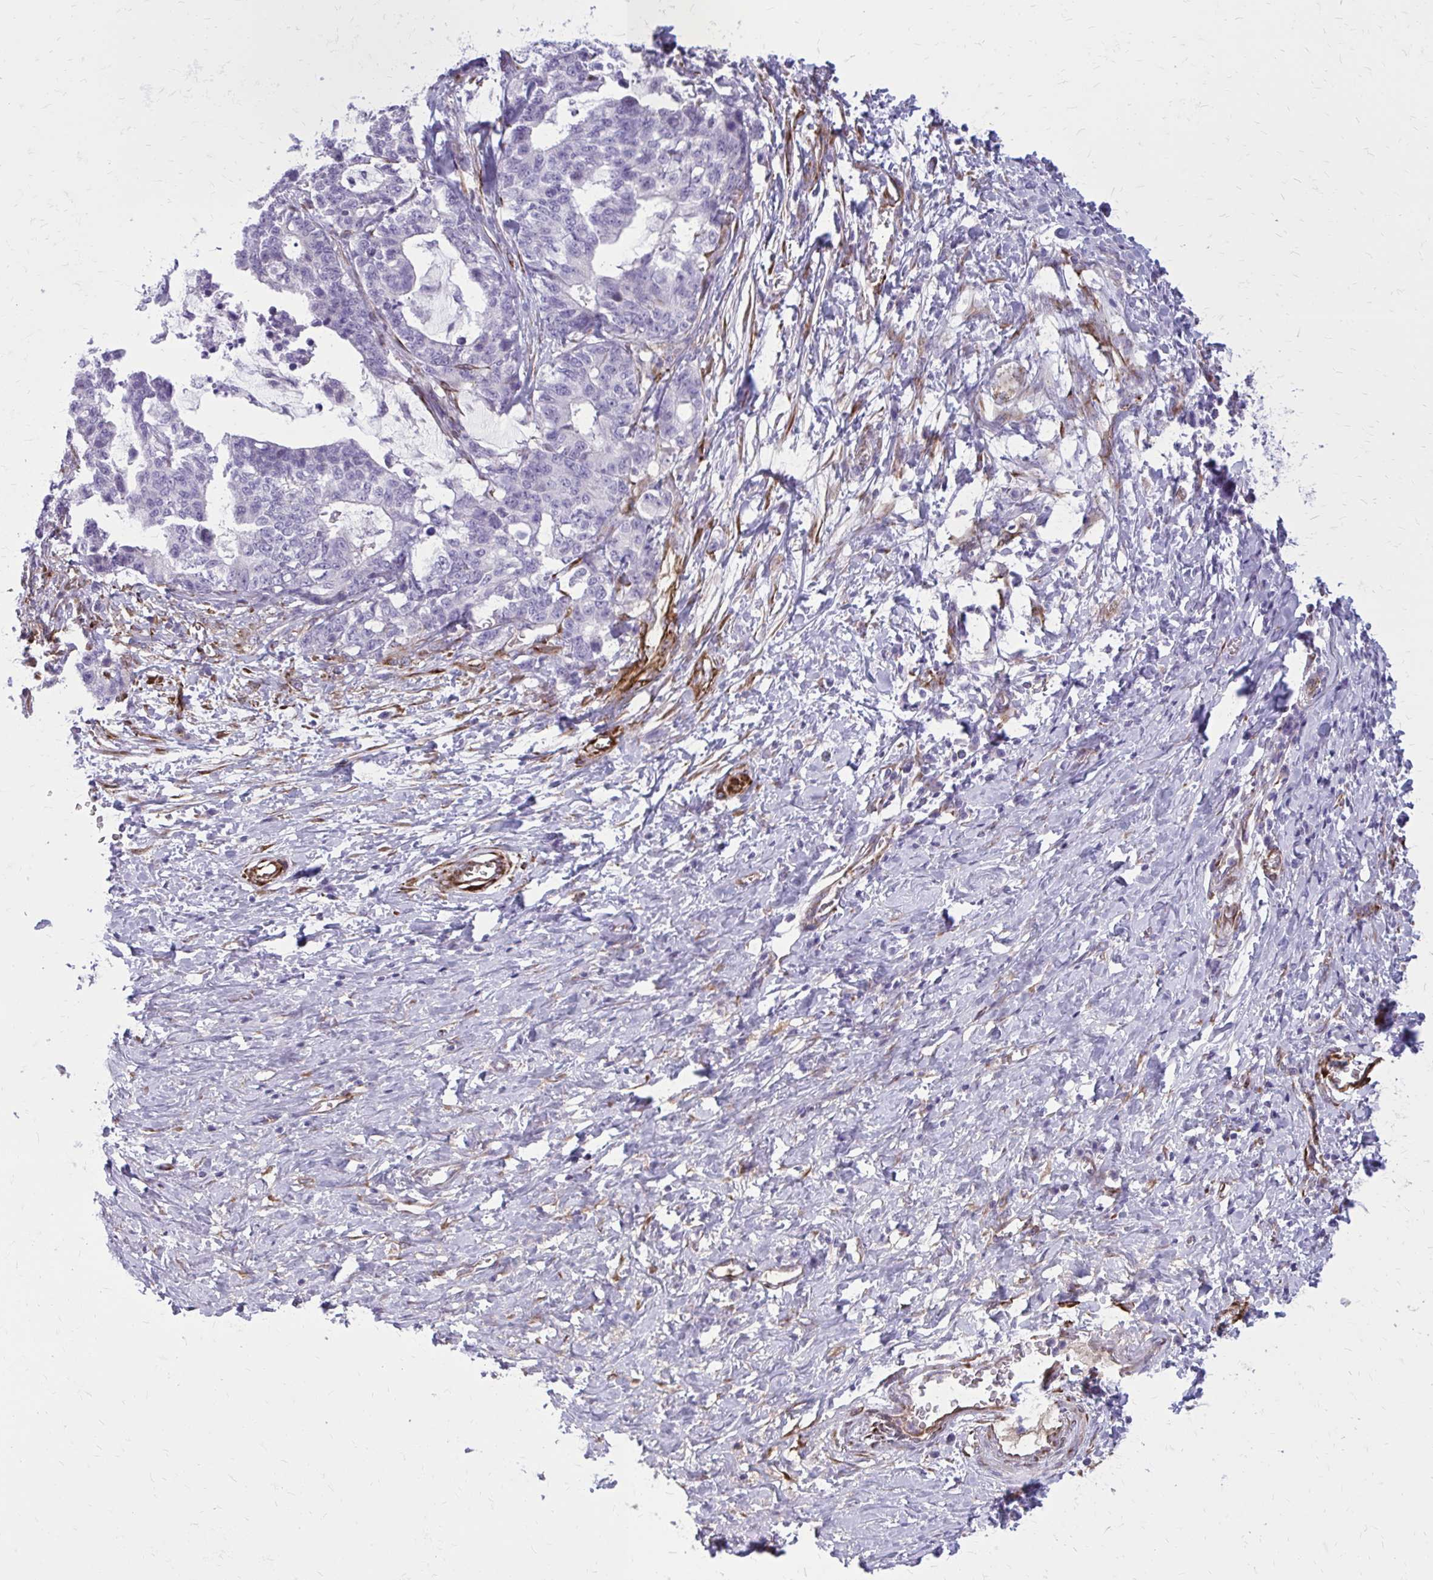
{"staining": {"intensity": "negative", "quantity": "none", "location": "none"}, "tissue": "stomach cancer", "cell_type": "Tumor cells", "image_type": "cancer", "snomed": [{"axis": "morphology", "description": "Normal tissue, NOS"}, {"axis": "morphology", "description": "Adenocarcinoma, NOS"}, {"axis": "topography", "description": "Stomach"}], "caption": "DAB immunohistochemical staining of stomach adenocarcinoma demonstrates no significant expression in tumor cells.", "gene": "BEND5", "patient": {"sex": "female", "age": 64}}